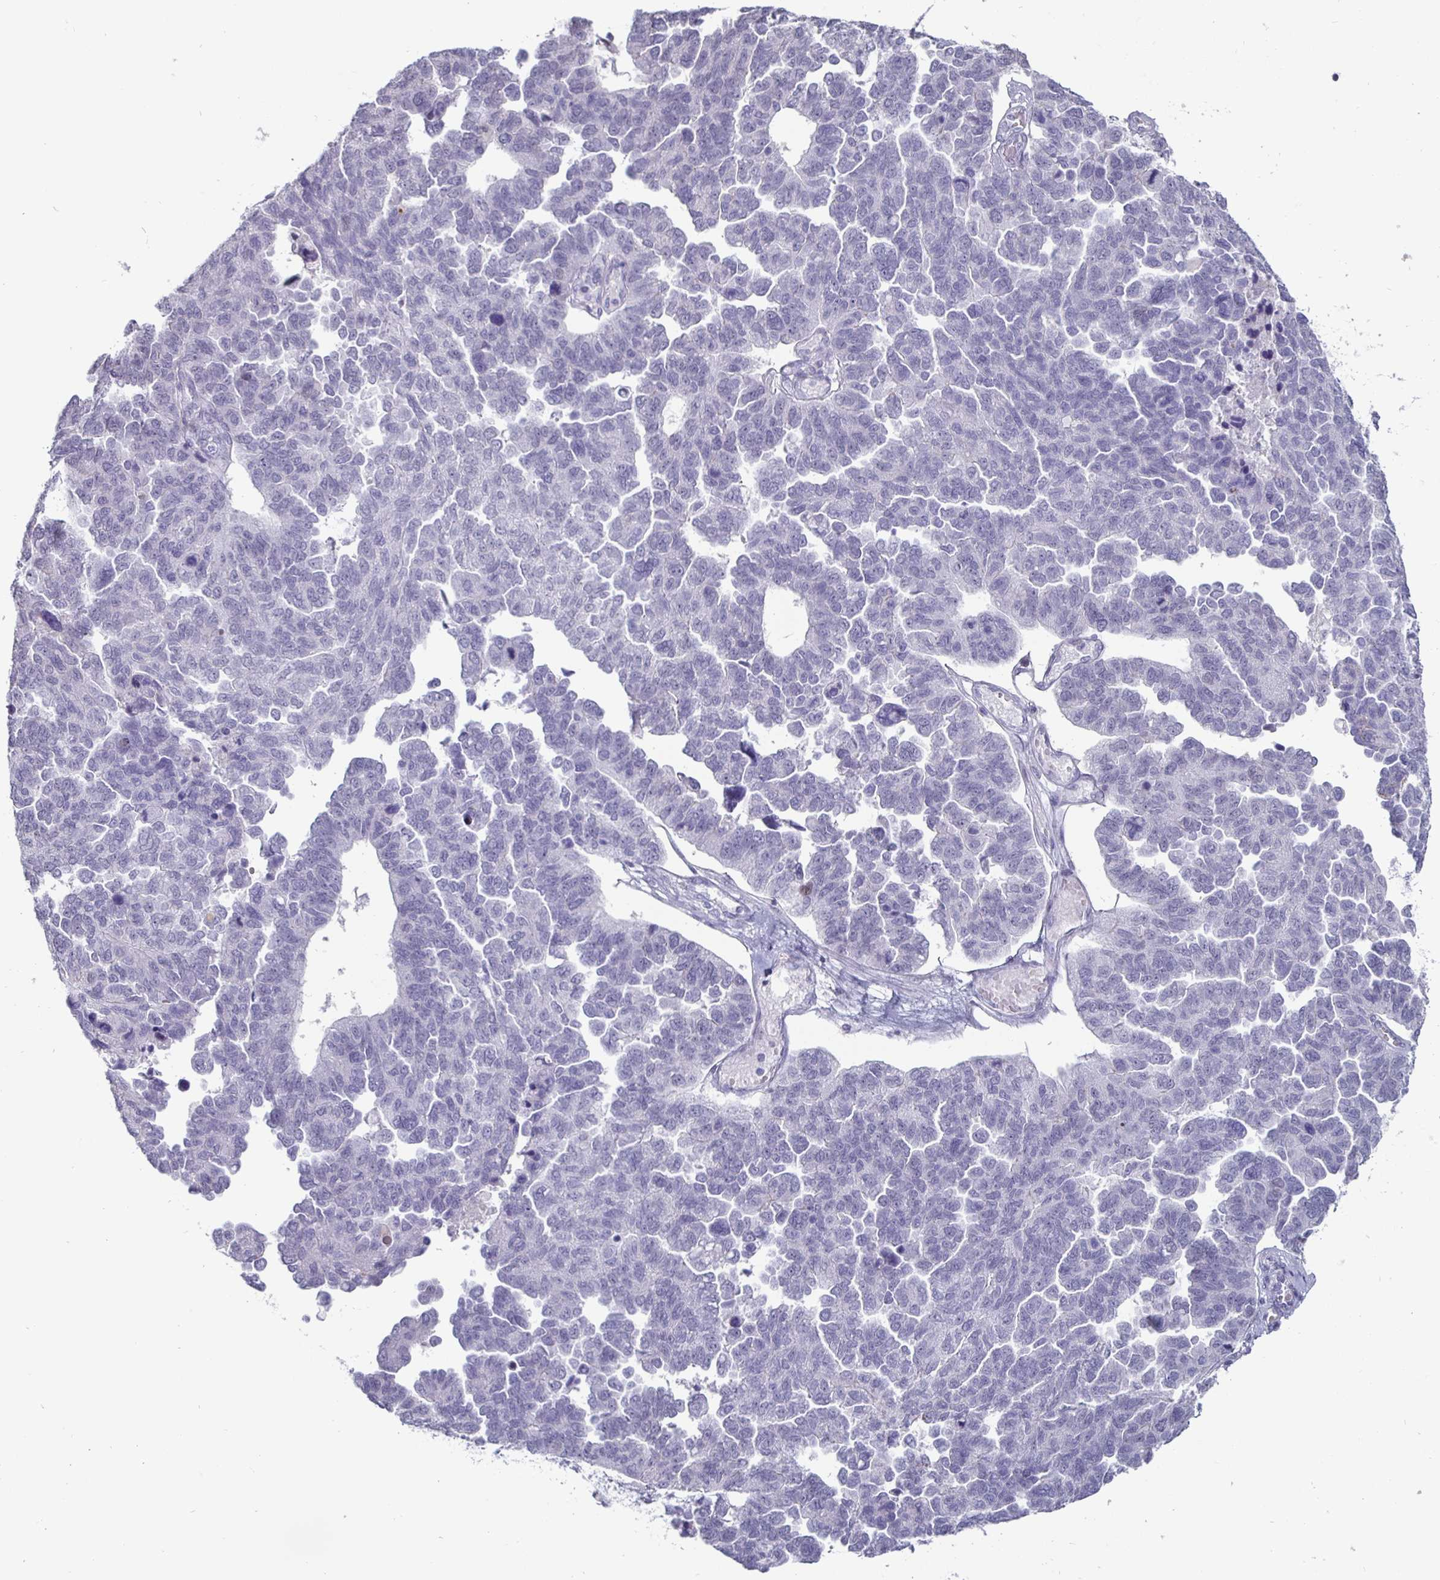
{"staining": {"intensity": "negative", "quantity": "none", "location": "none"}, "tissue": "ovarian cancer", "cell_type": "Tumor cells", "image_type": "cancer", "snomed": [{"axis": "morphology", "description": "Cystadenocarcinoma, serous, NOS"}, {"axis": "topography", "description": "Ovary"}], "caption": "Immunohistochemistry photomicrograph of human serous cystadenocarcinoma (ovarian) stained for a protein (brown), which demonstrates no positivity in tumor cells.", "gene": "OOSP2", "patient": {"sex": "female", "age": 64}}